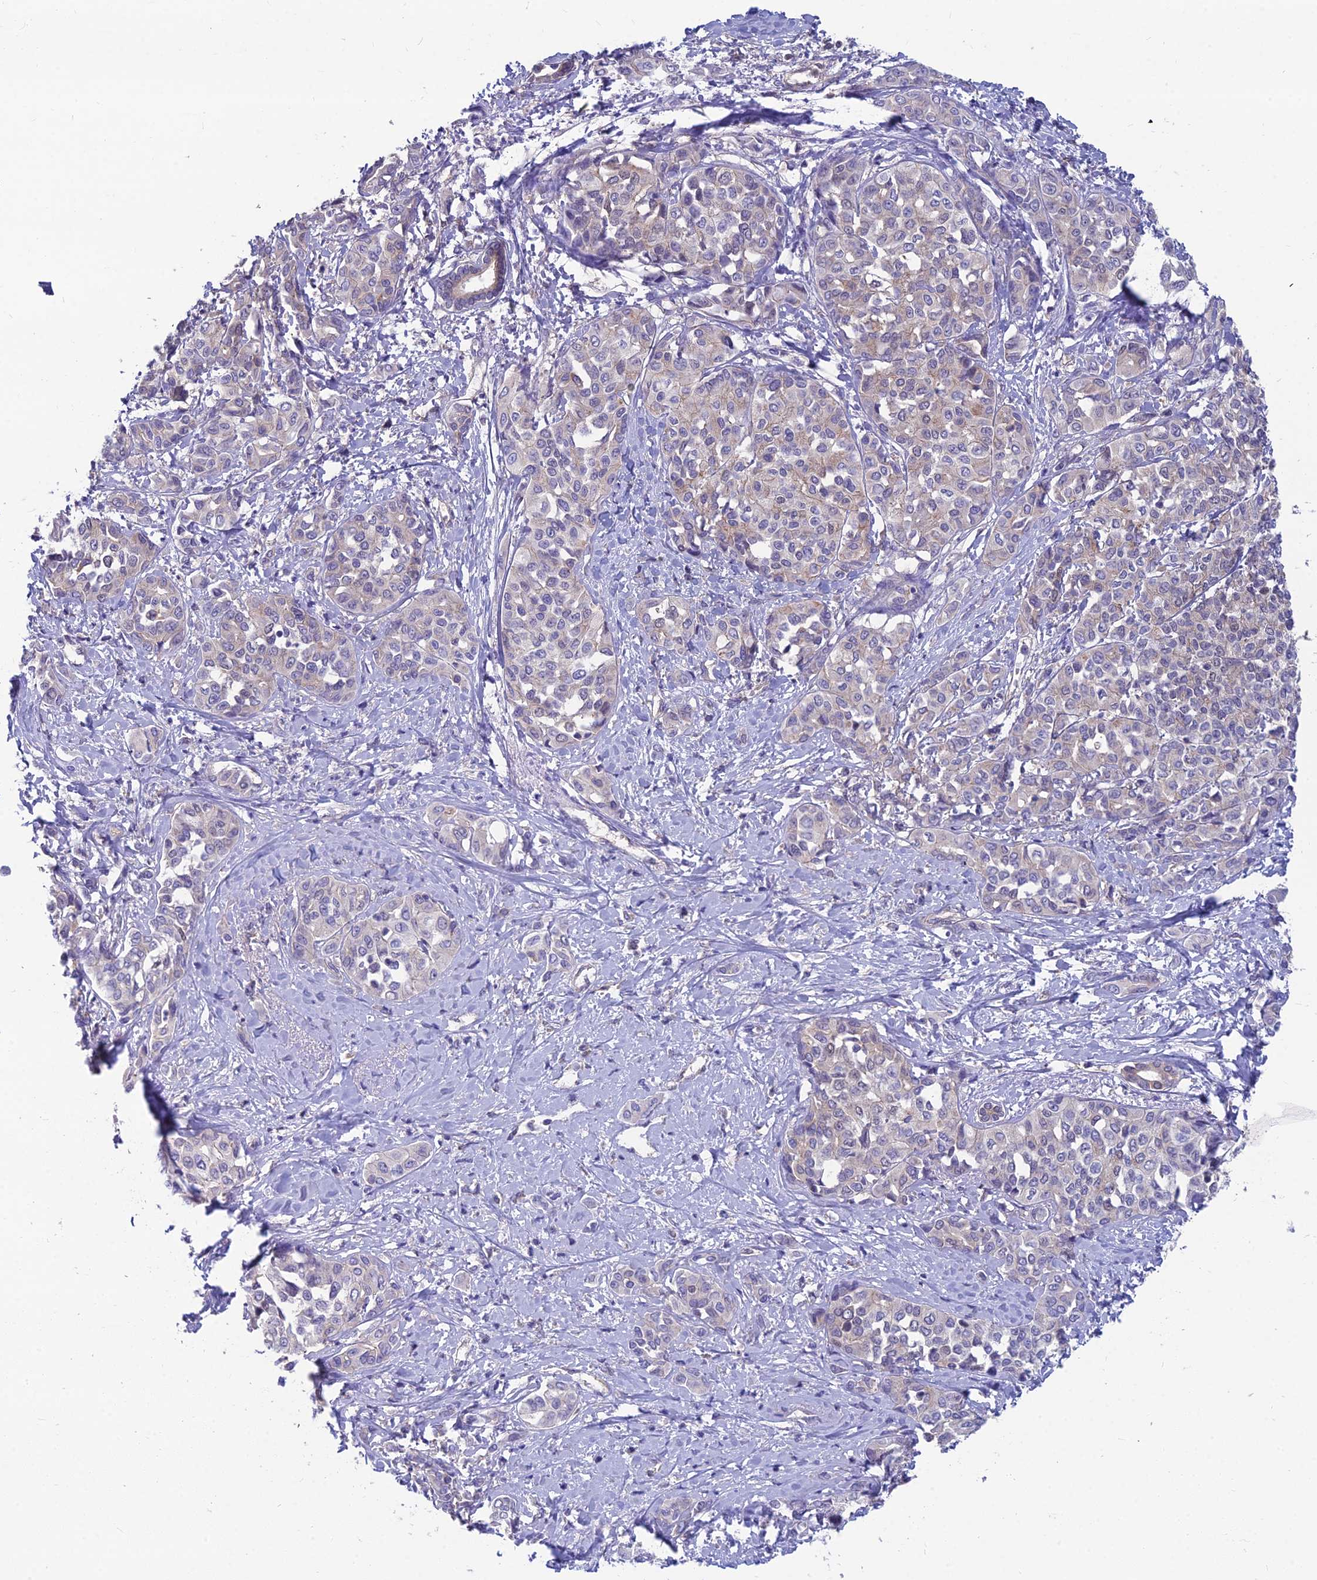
{"staining": {"intensity": "negative", "quantity": "none", "location": "none"}, "tissue": "liver cancer", "cell_type": "Tumor cells", "image_type": "cancer", "snomed": [{"axis": "morphology", "description": "Cholangiocarcinoma"}, {"axis": "topography", "description": "Liver"}], "caption": "DAB (3,3'-diaminobenzidine) immunohistochemical staining of cholangiocarcinoma (liver) demonstrates no significant expression in tumor cells.", "gene": "MVD", "patient": {"sex": "female", "age": 77}}